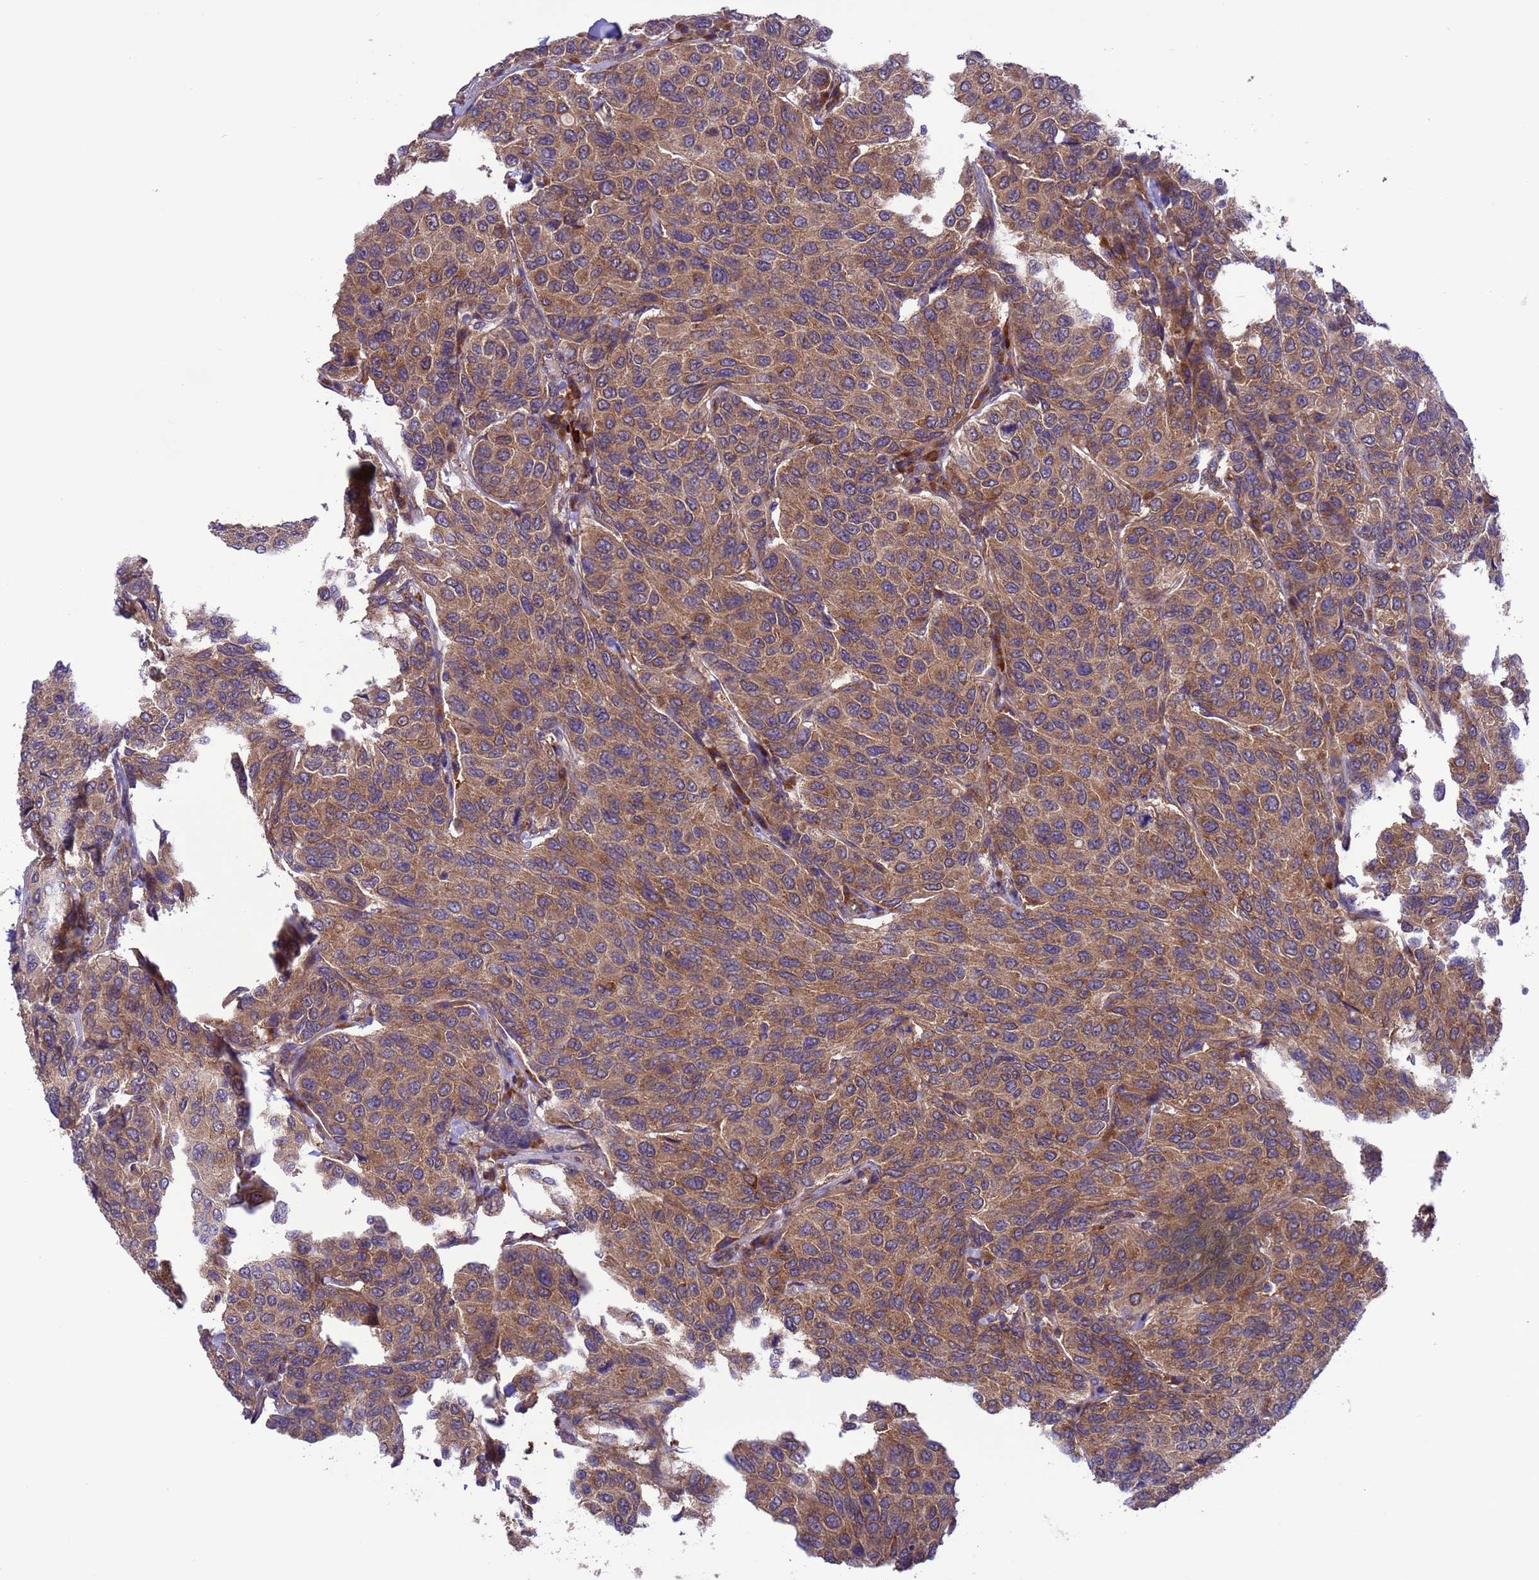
{"staining": {"intensity": "moderate", "quantity": ">75%", "location": "cytoplasmic/membranous"}, "tissue": "breast cancer", "cell_type": "Tumor cells", "image_type": "cancer", "snomed": [{"axis": "morphology", "description": "Duct carcinoma"}, {"axis": "topography", "description": "Breast"}], "caption": "Protein staining of intraductal carcinoma (breast) tissue shows moderate cytoplasmic/membranous staining in approximately >75% of tumor cells.", "gene": "ARHGAP12", "patient": {"sex": "female", "age": 55}}